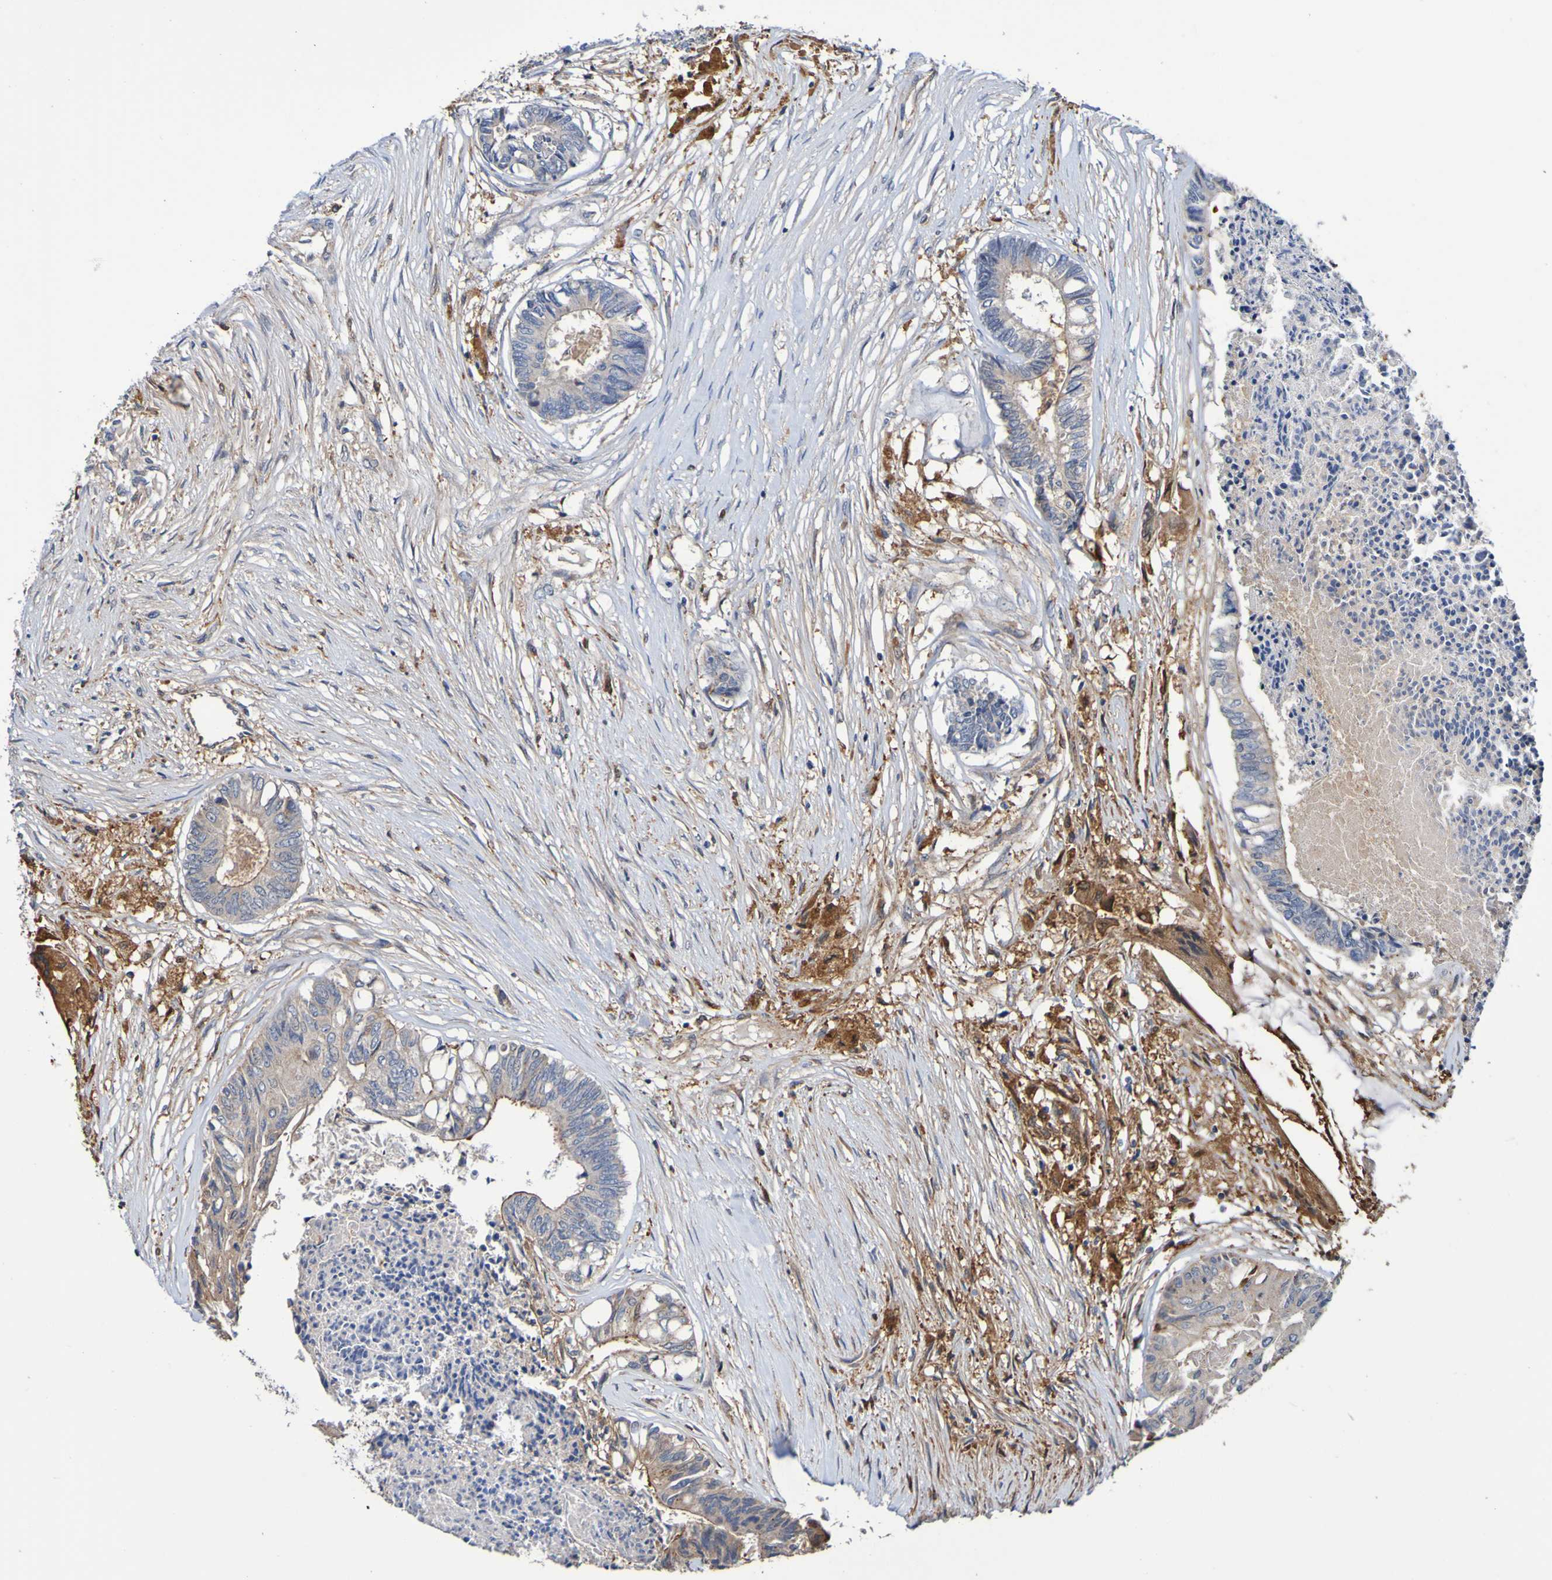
{"staining": {"intensity": "weak", "quantity": ">75%", "location": "cytoplasmic/membranous"}, "tissue": "colorectal cancer", "cell_type": "Tumor cells", "image_type": "cancer", "snomed": [{"axis": "morphology", "description": "Adenocarcinoma, NOS"}, {"axis": "topography", "description": "Rectum"}], "caption": "DAB (3,3'-diaminobenzidine) immunohistochemical staining of human adenocarcinoma (colorectal) exhibits weak cytoplasmic/membranous protein expression in approximately >75% of tumor cells.", "gene": "METAP2", "patient": {"sex": "male", "age": 63}}